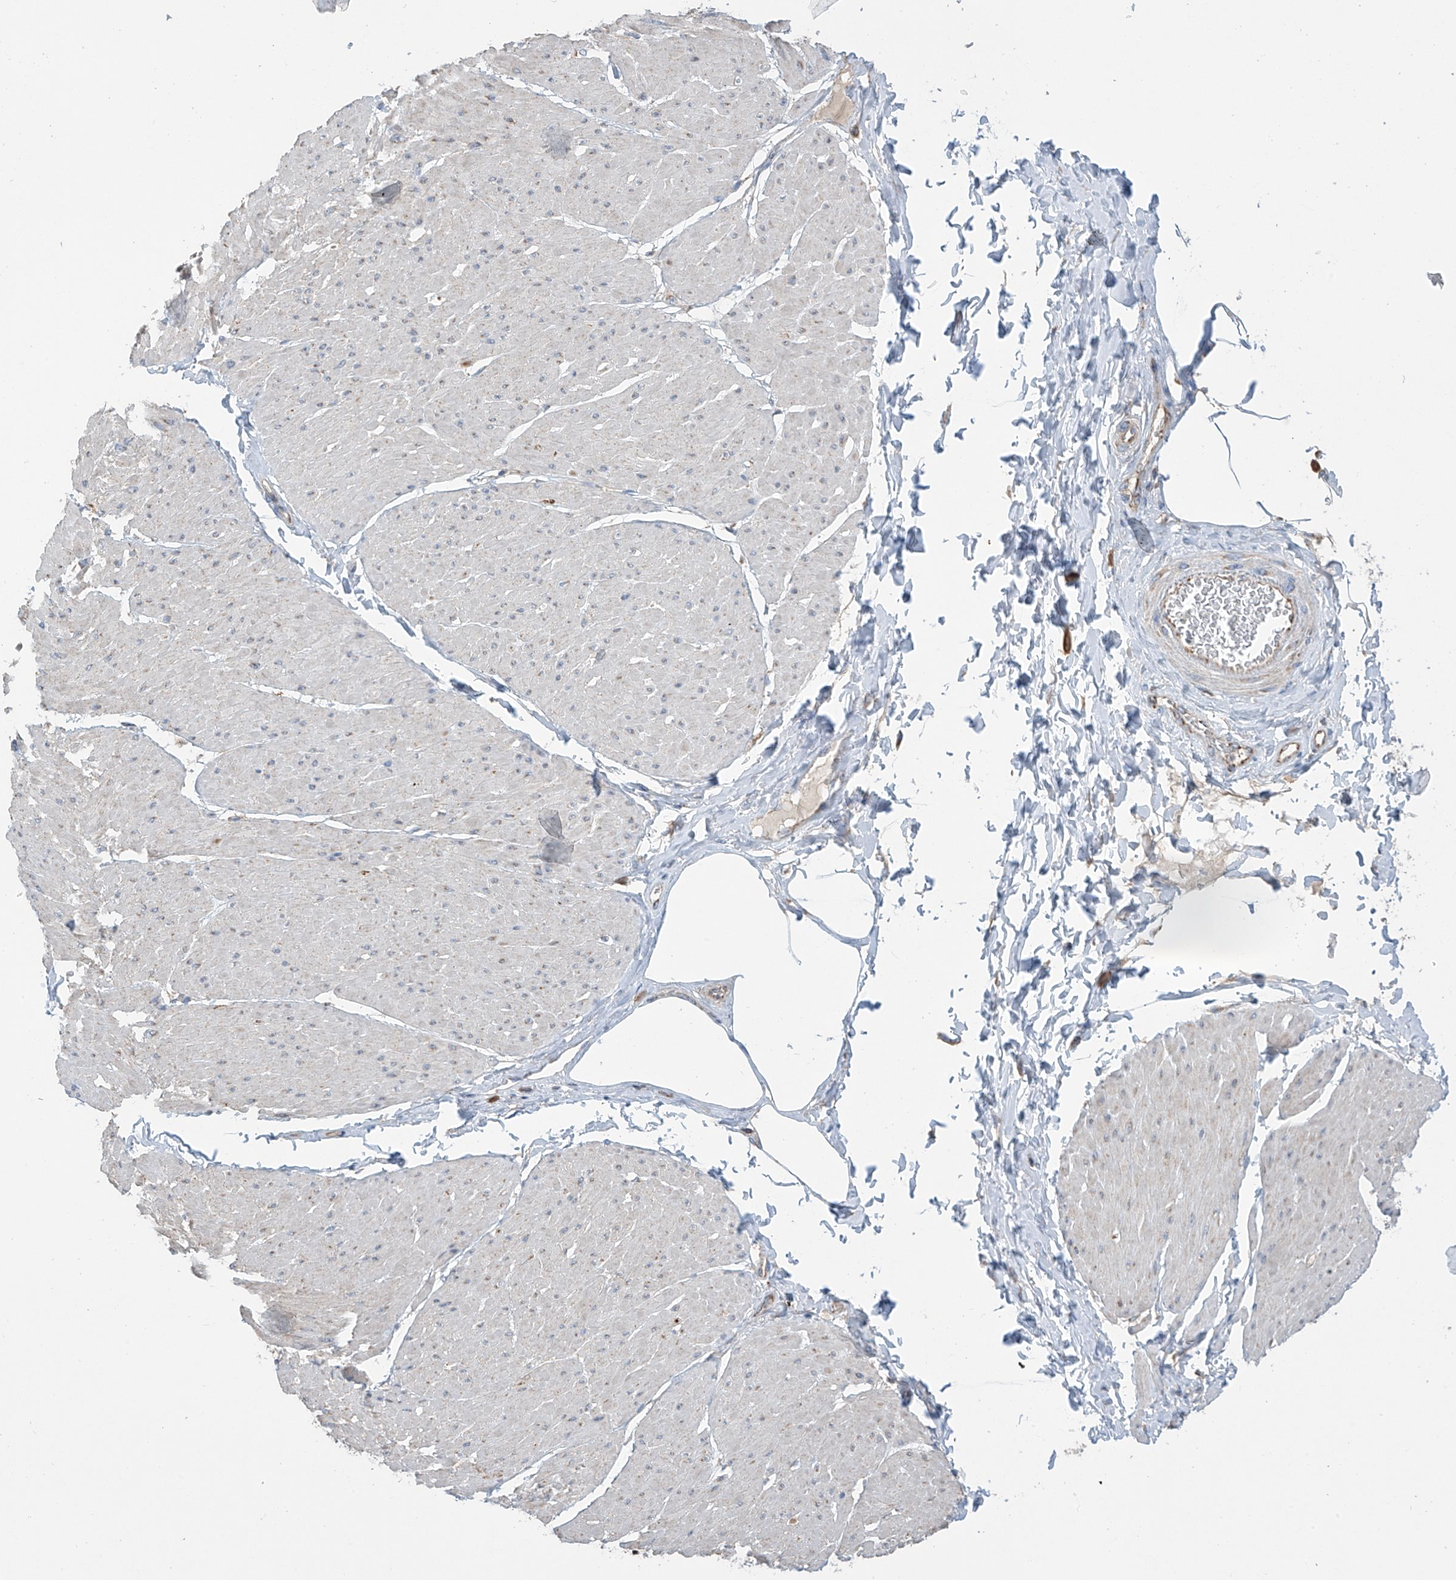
{"staining": {"intensity": "negative", "quantity": "none", "location": "none"}, "tissue": "smooth muscle", "cell_type": "Smooth muscle cells", "image_type": "normal", "snomed": [{"axis": "morphology", "description": "Urothelial carcinoma, High grade"}, {"axis": "topography", "description": "Urinary bladder"}], "caption": "Protein analysis of normal smooth muscle reveals no significant staining in smooth muscle cells. (Brightfield microscopy of DAB (3,3'-diaminobenzidine) IHC at high magnification).", "gene": "PNPT1", "patient": {"sex": "male", "age": 46}}